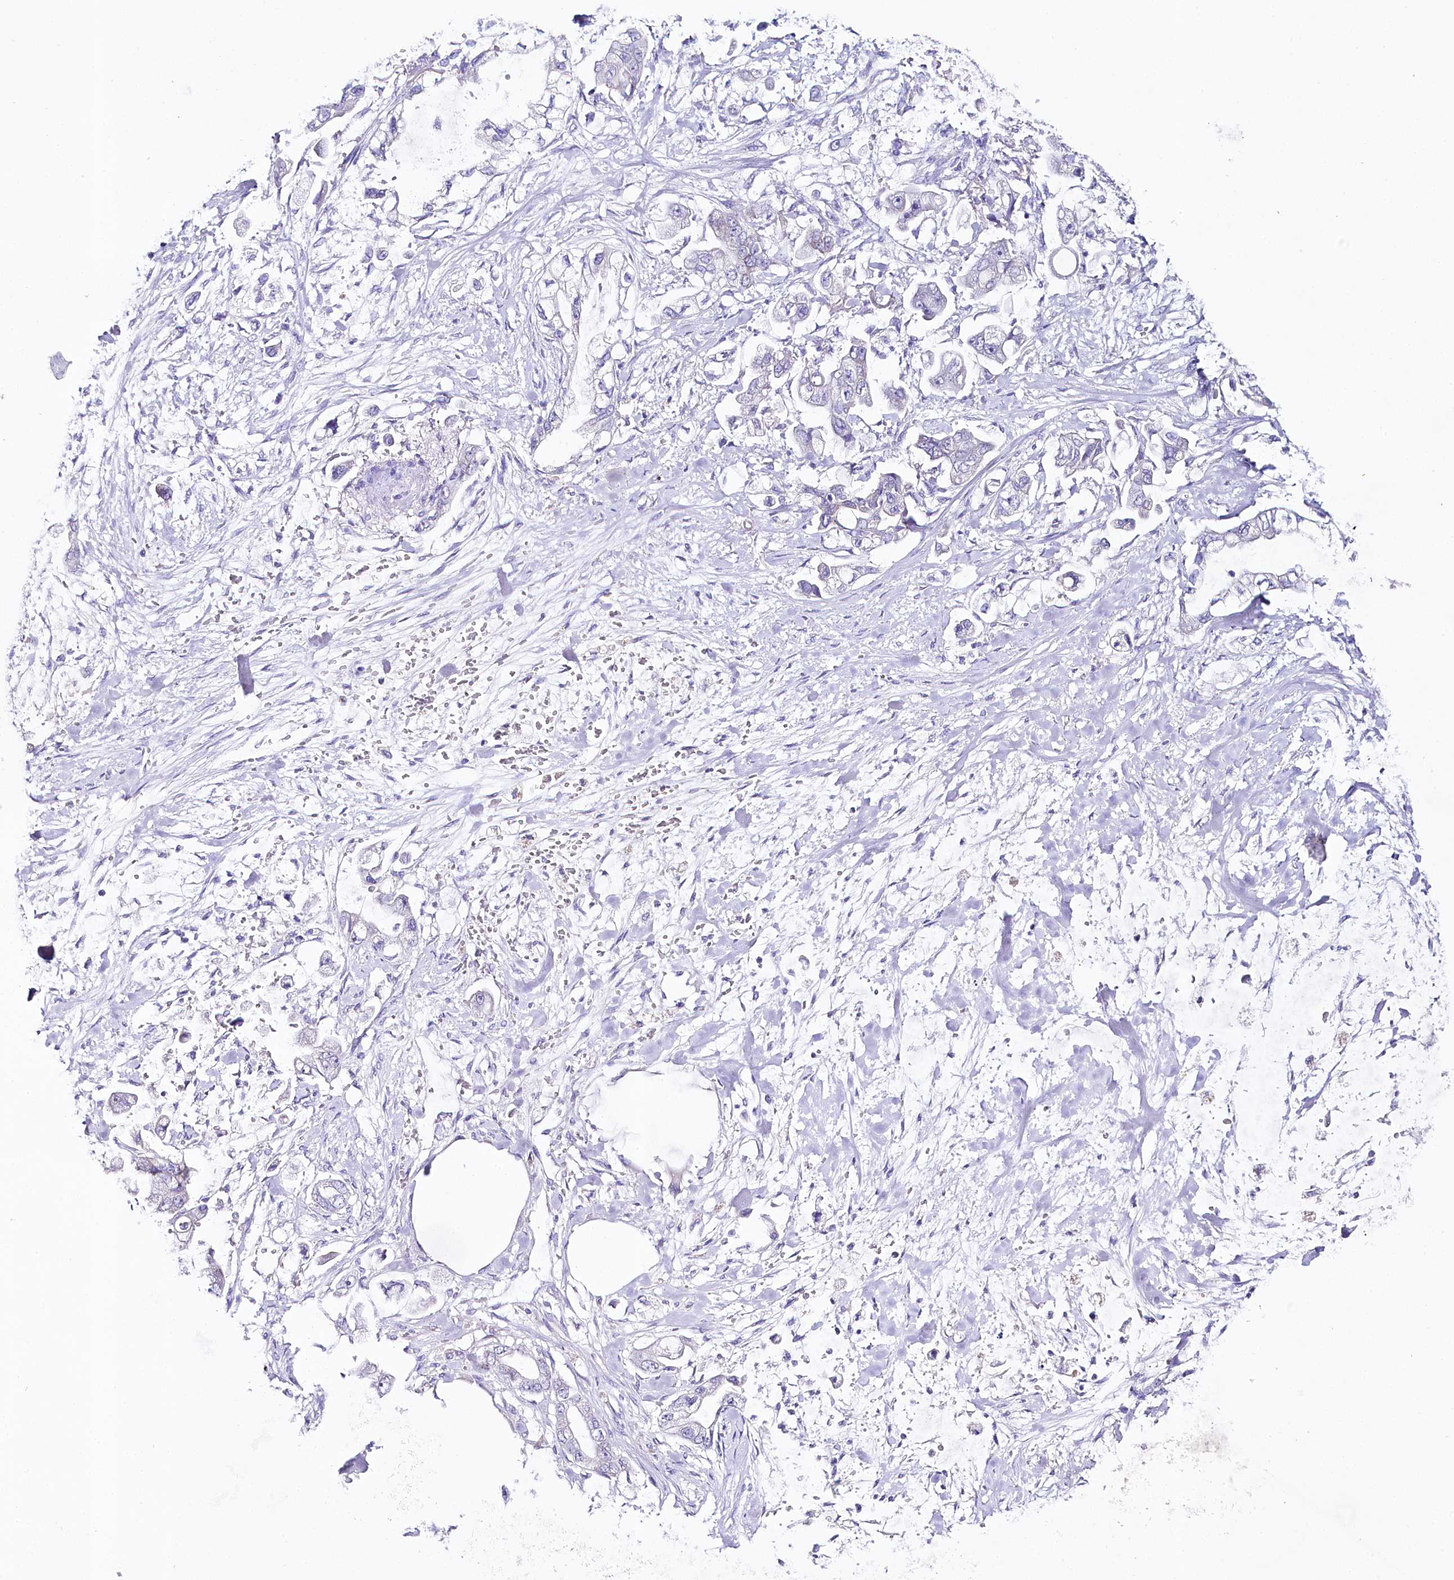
{"staining": {"intensity": "negative", "quantity": "none", "location": "none"}, "tissue": "stomach cancer", "cell_type": "Tumor cells", "image_type": "cancer", "snomed": [{"axis": "morphology", "description": "Adenocarcinoma, NOS"}, {"axis": "topography", "description": "Stomach"}], "caption": "The image demonstrates no staining of tumor cells in stomach adenocarcinoma. The staining was performed using DAB (3,3'-diaminobenzidine) to visualize the protein expression in brown, while the nuclei were stained in blue with hematoxylin (Magnification: 20x).", "gene": "CSN3", "patient": {"sex": "male", "age": 62}}